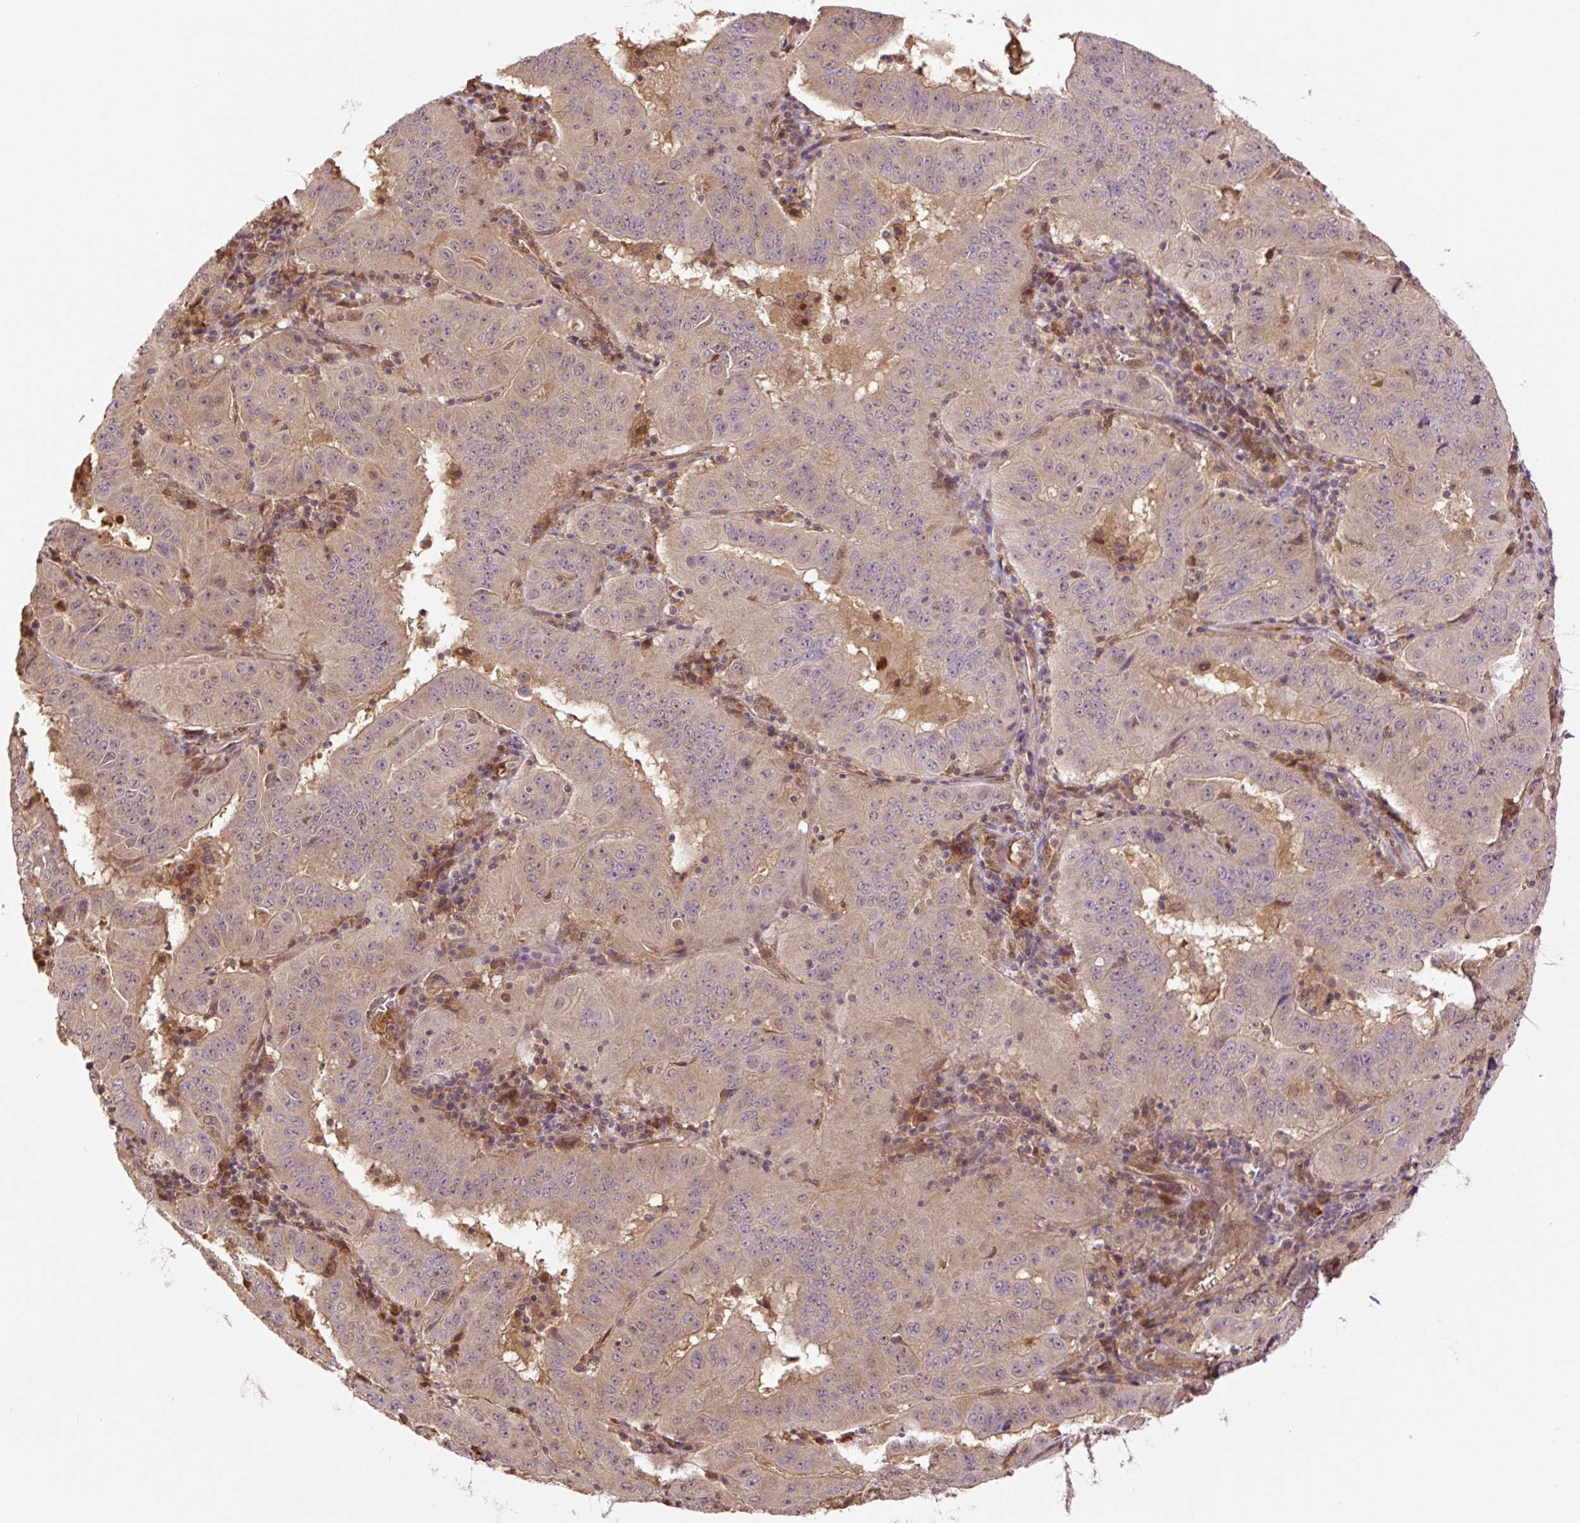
{"staining": {"intensity": "weak", "quantity": "<25%", "location": "cytoplasmic/membranous"}, "tissue": "pancreatic cancer", "cell_type": "Tumor cells", "image_type": "cancer", "snomed": [{"axis": "morphology", "description": "Adenocarcinoma, NOS"}, {"axis": "topography", "description": "Pancreas"}], "caption": "IHC of human pancreatic adenocarcinoma demonstrates no positivity in tumor cells.", "gene": "TPT1", "patient": {"sex": "male", "age": 63}}